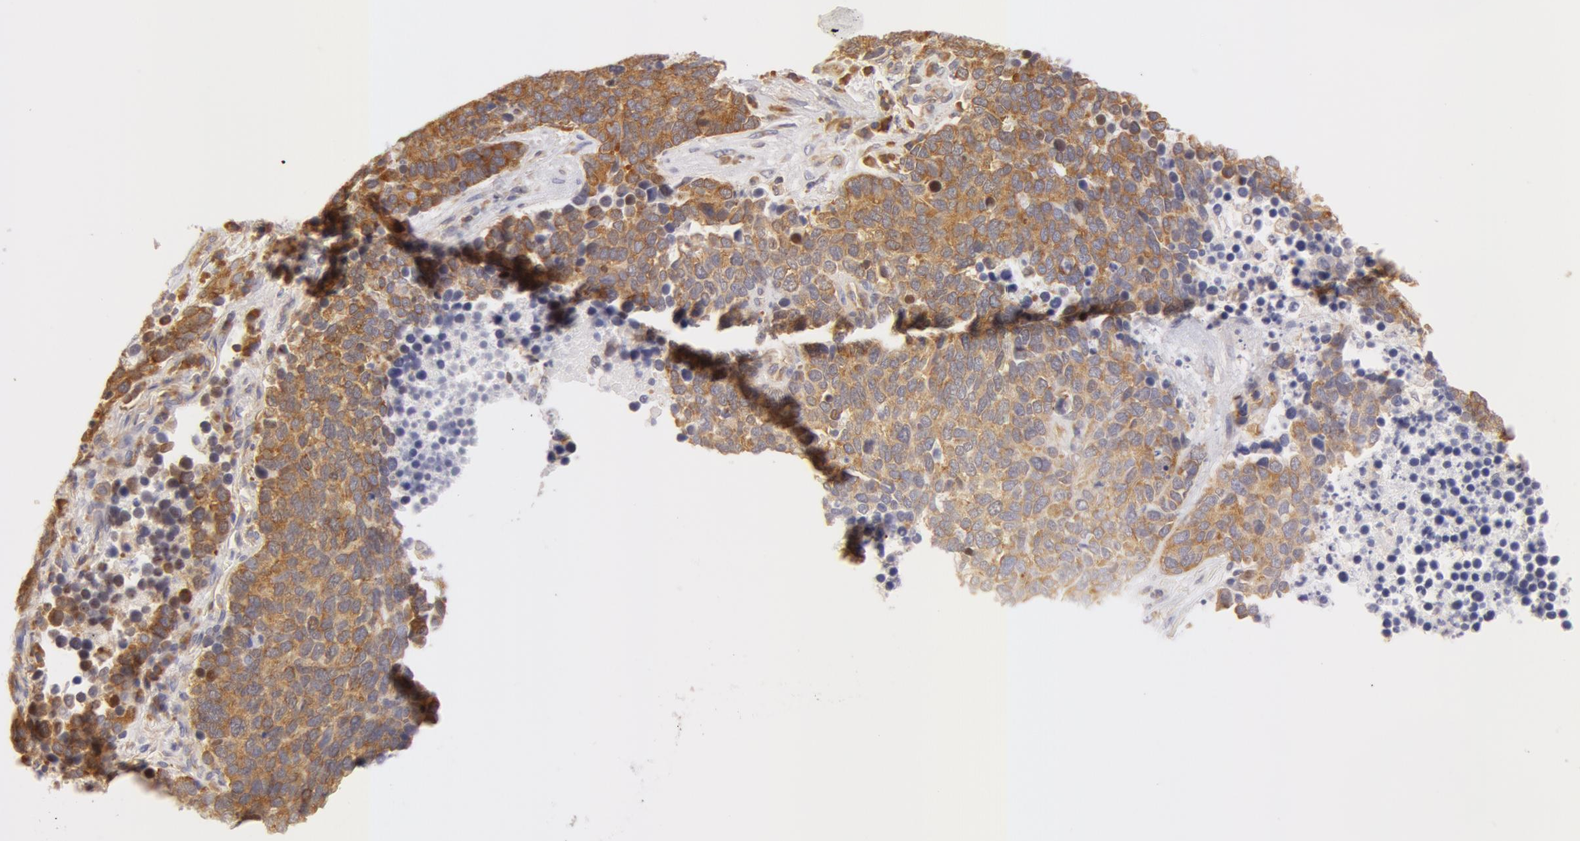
{"staining": {"intensity": "weak", "quantity": "25%-75%", "location": "cytoplasmic/membranous"}, "tissue": "lung cancer", "cell_type": "Tumor cells", "image_type": "cancer", "snomed": [{"axis": "morphology", "description": "Neoplasm, malignant, NOS"}, {"axis": "topography", "description": "Lung"}], "caption": "Tumor cells show weak cytoplasmic/membranous staining in approximately 25%-75% of cells in malignant neoplasm (lung).", "gene": "DDX3Y", "patient": {"sex": "female", "age": 75}}